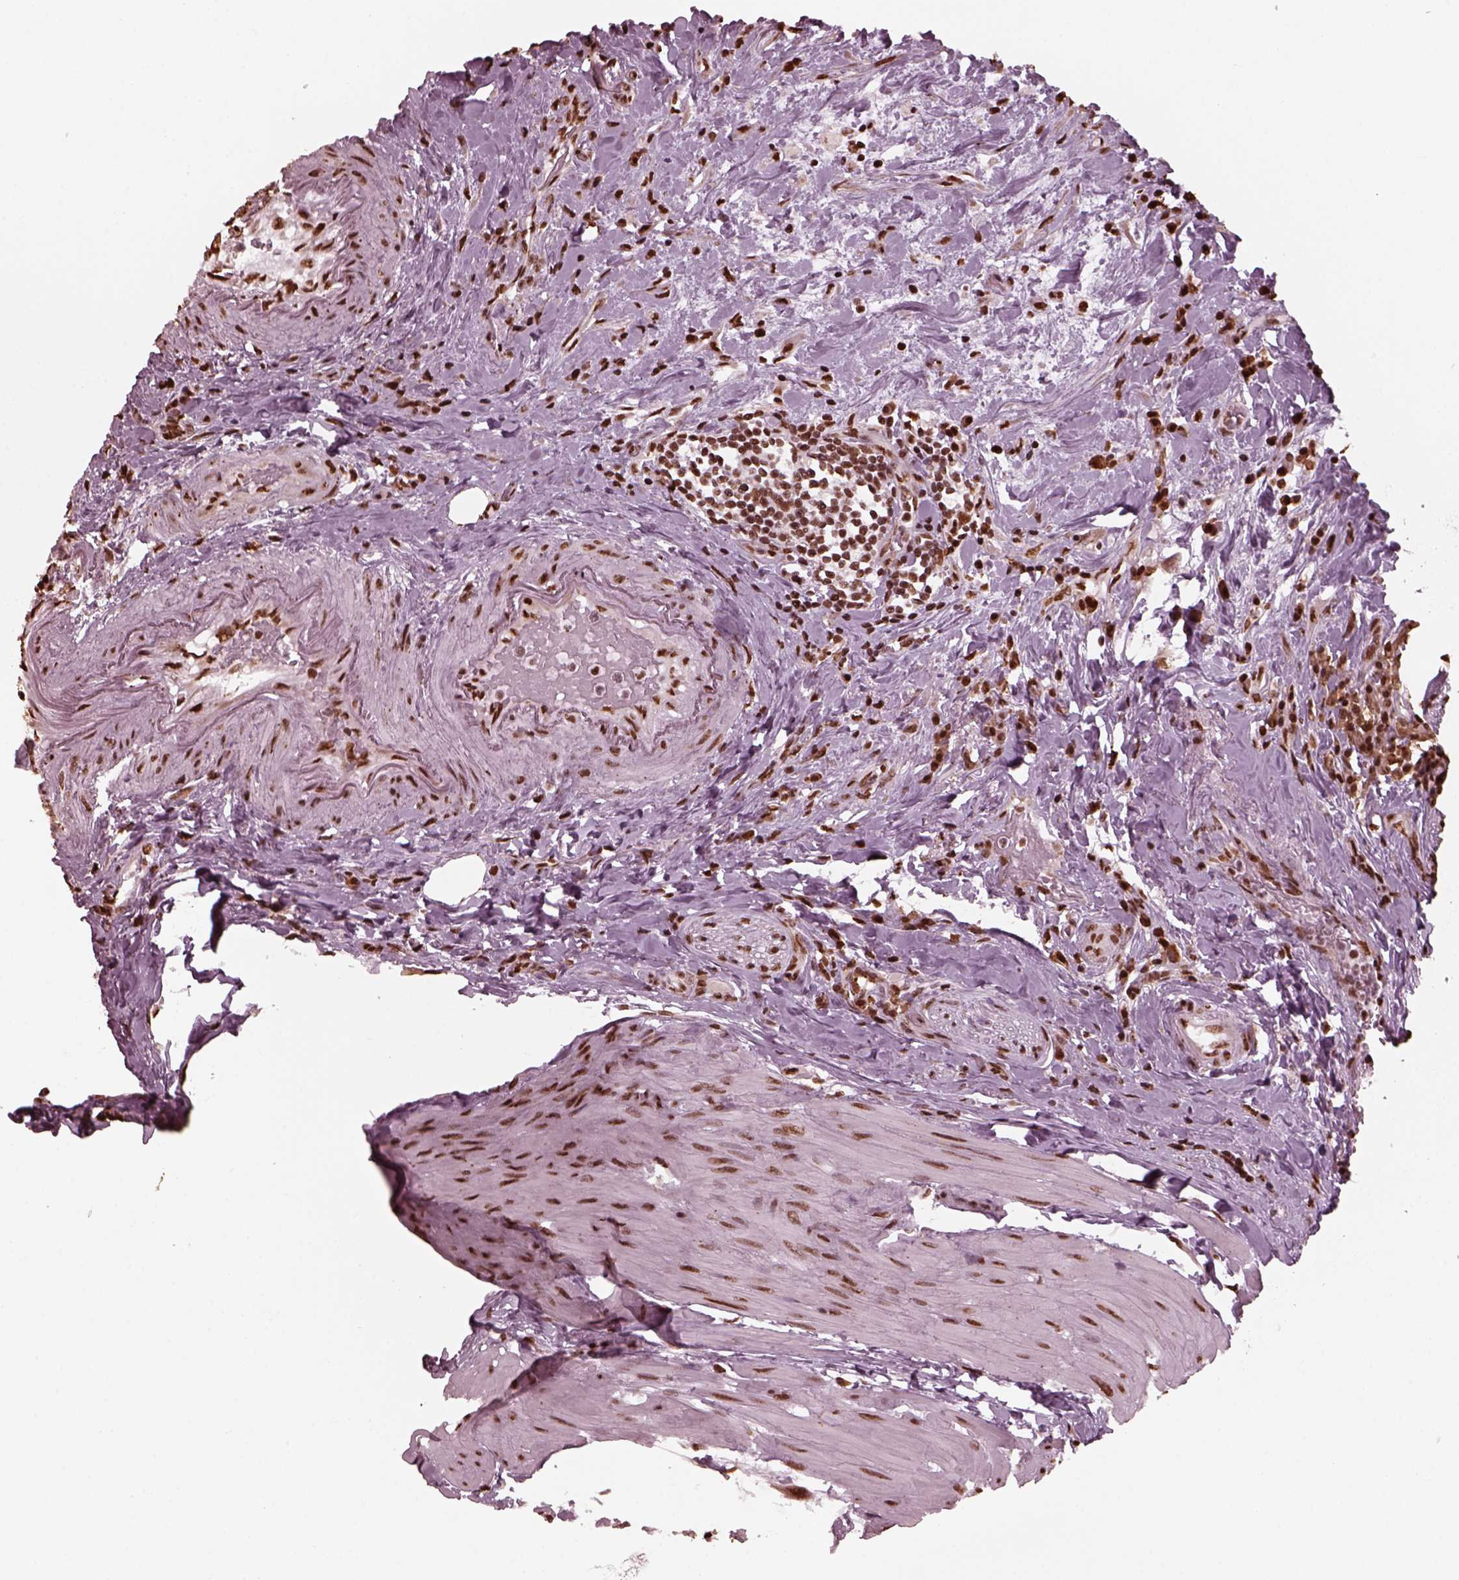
{"staining": {"intensity": "strong", "quantity": ">75%", "location": "nuclear"}, "tissue": "urothelial cancer", "cell_type": "Tumor cells", "image_type": "cancer", "snomed": [{"axis": "morphology", "description": "Urothelial carcinoma, High grade"}, {"axis": "topography", "description": "Urinary bladder"}], "caption": "Strong nuclear protein expression is seen in about >75% of tumor cells in urothelial cancer.", "gene": "NSD1", "patient": {"sex": "male", "age": 79}}